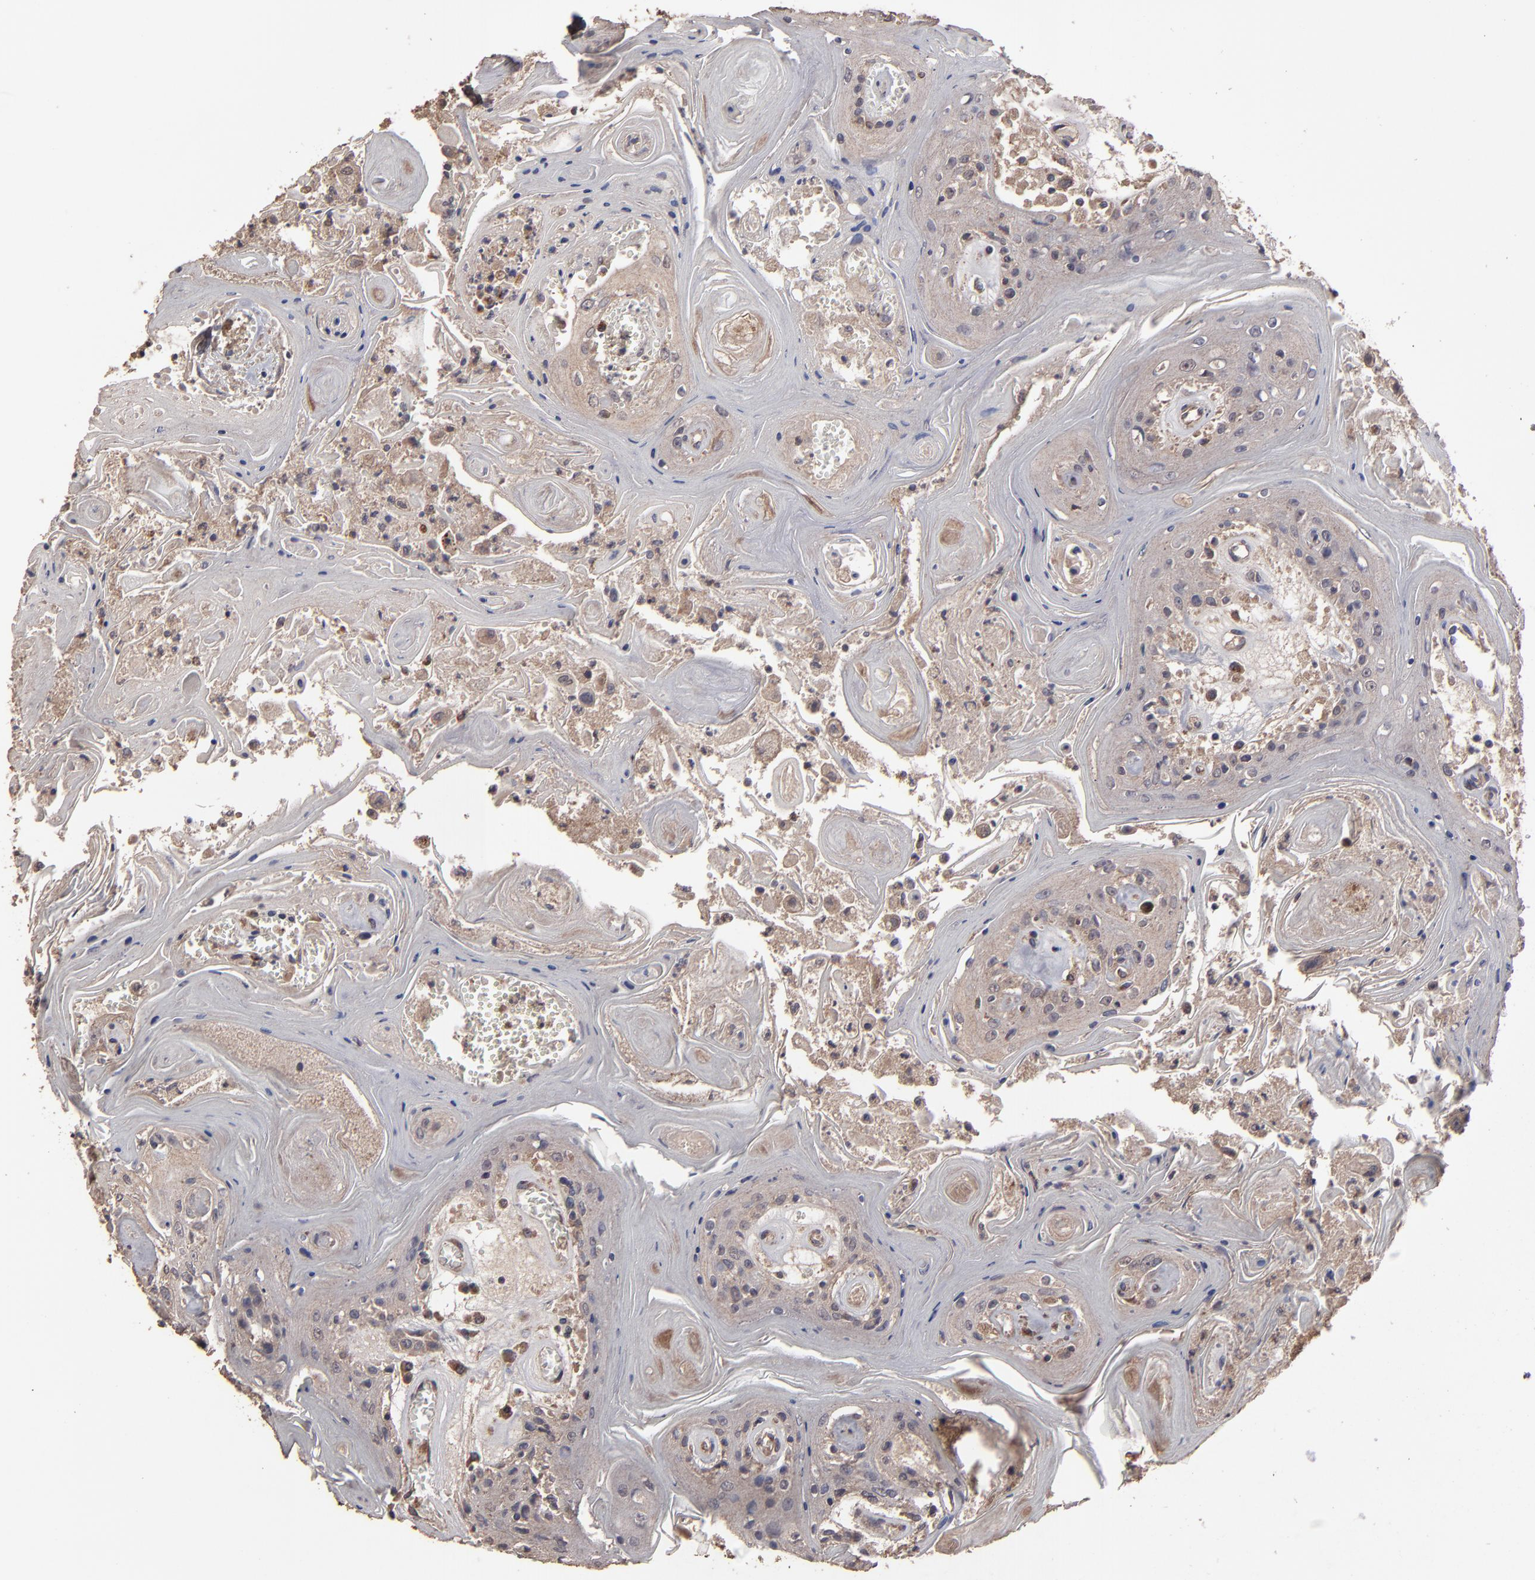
{"staining": {"intensity": "weak", "quantity": ">75%", "location": "cytoplasmic/membranous"}, "tissue": "head and neck cancer", "cell_type": "Tumor cells", "image_type": "cancer", "snomed": [{"axis": "morphology", "description": "Squamous cell carcinoma, NOS"}, {"axis": "topography", "description": "Oral tissue"}, {"axis": "topography", "description": "Head-Neck"}], "caption": "Protein expression analysis of human squamous cell carcinoma (head and neck) reveals weak cytoplasmic/membranous positivity in about >75% of tumor cells. The staining is performed using DAB (3,3'-diaminobenzidine) brown chromogen to label protein expression. The nuclei are counter-stained blue using hematoxylin.", "gene": "MMP2", "patient": {"sex": "female", "age": 76}}